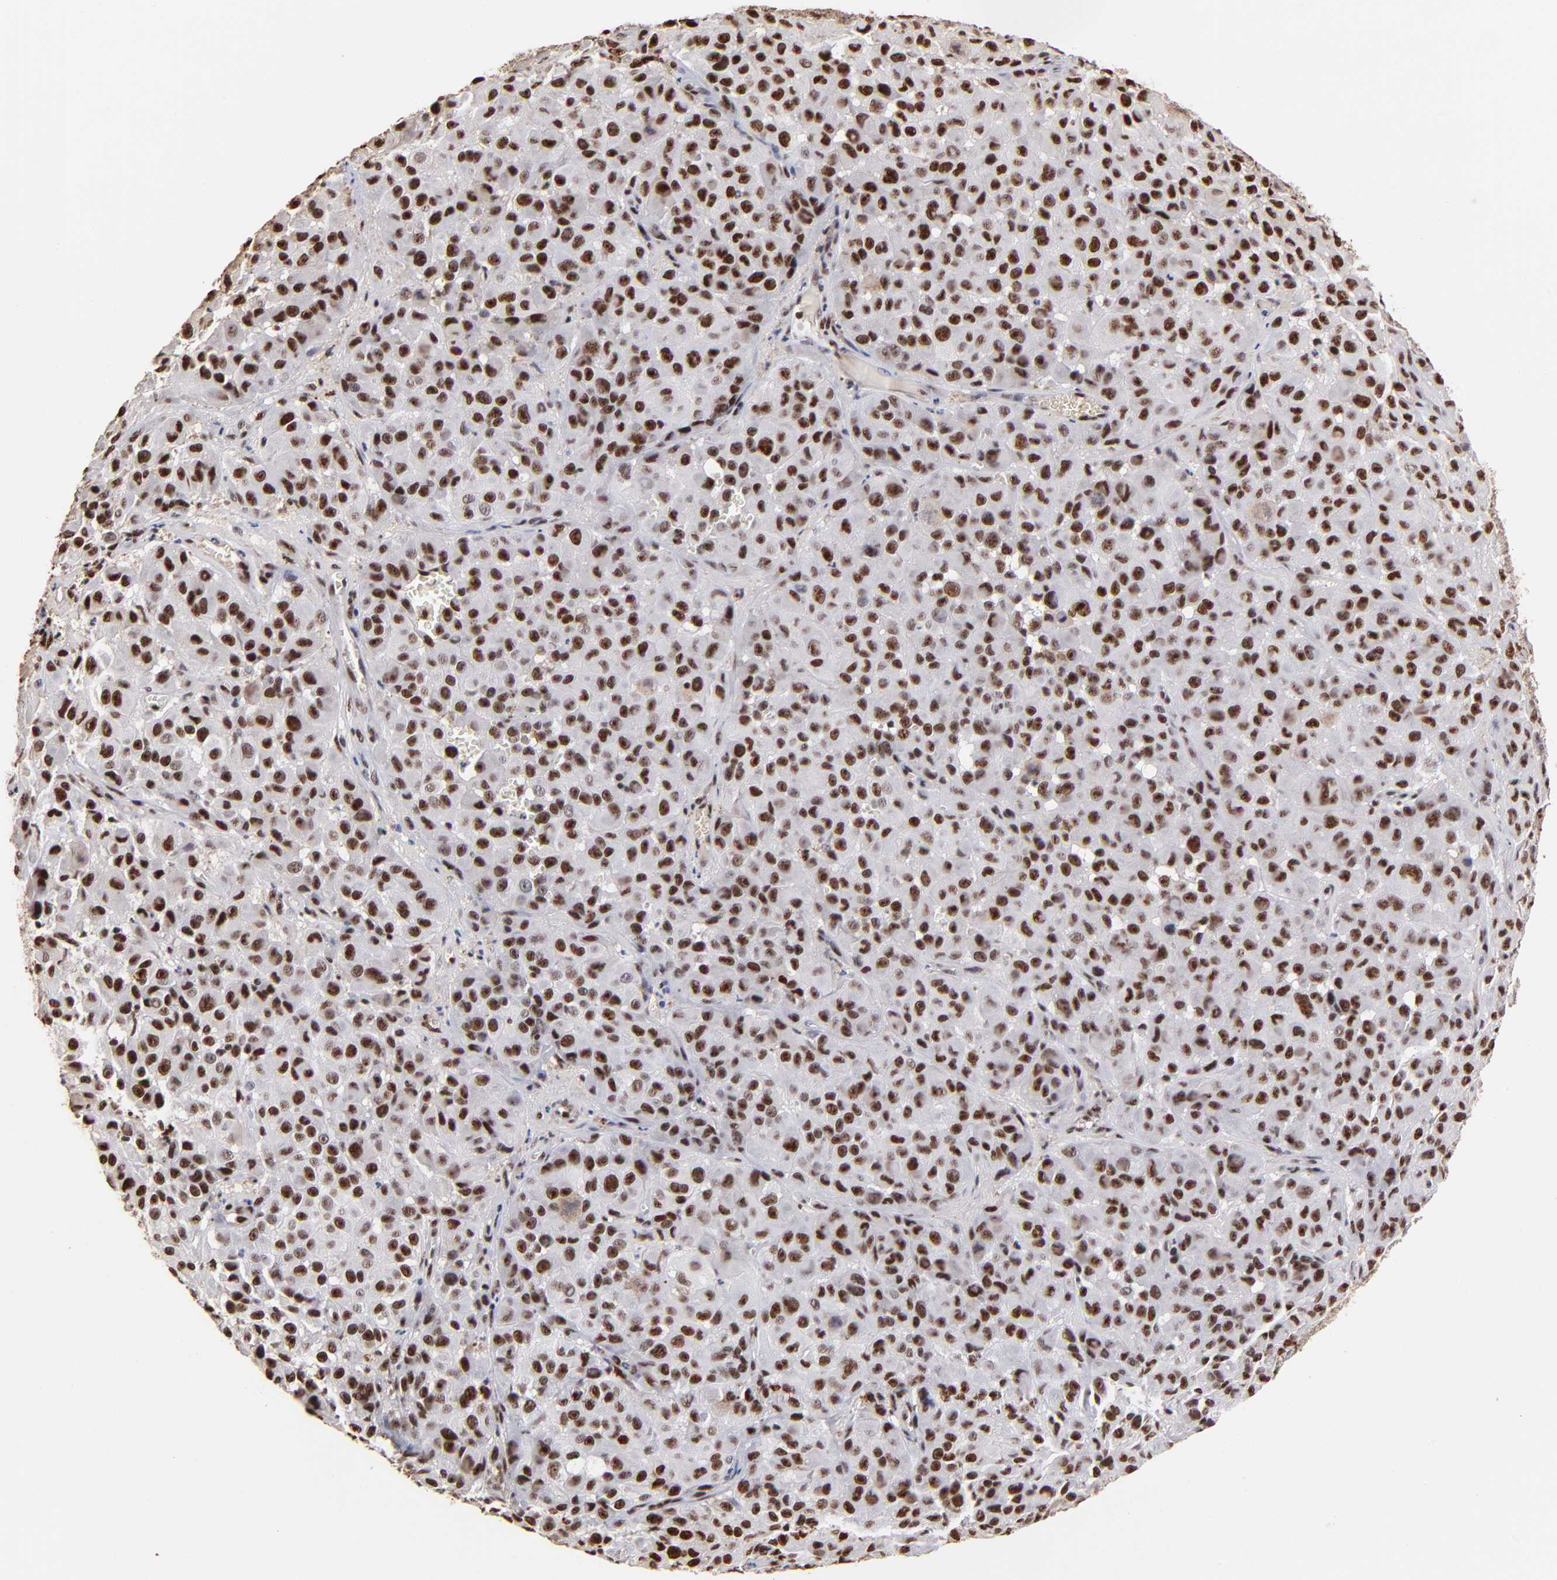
{"staining": {"intensity": "strong", "quantity": ">75%", "location": "nuclear"}, "tissue": "melanoma", "cell_type": "Tumor cells", "image_type": "cancer", "snomed": [{"axis": "morphology", "description": "Malignant melanoma, NOS"}, {"axis": "topography", "description": "Skin"}], "caption": "A brown stain highlights strong nuclear positivity of a protein in malignant melanoma tumor cells. (IHC, brightfield microscopy, high magnification).", "gene": "ZNF146", "patient": {"sex": "female", "age": 21}}